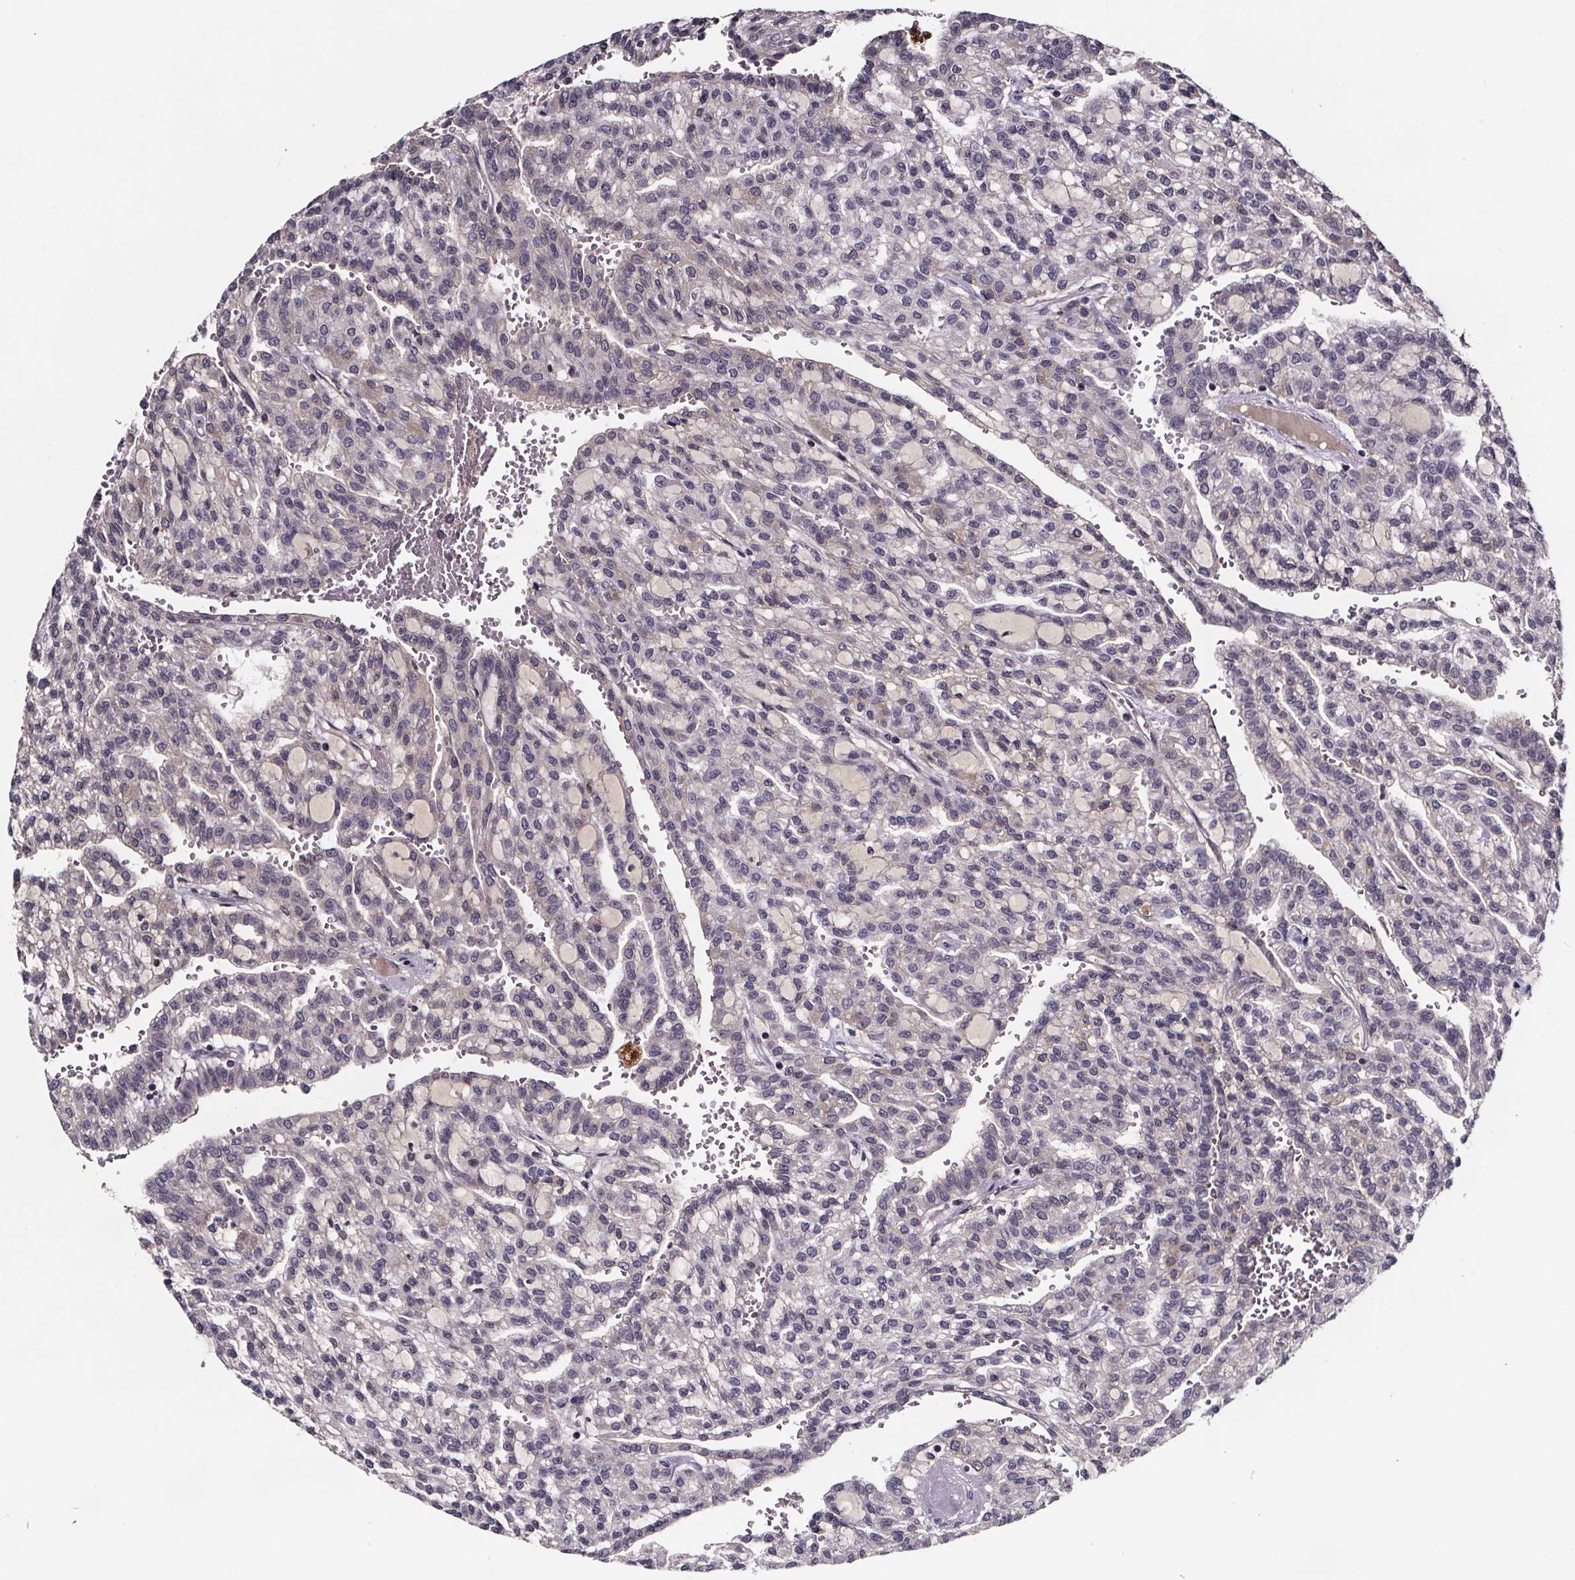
{"staining": {"intensity": "negative", "quantity": "none", "location": "none"}, "tissue": "renal cancer", "cell_type": "Tumor cells", "image_type": "cancer", "snomed": [{"axis": "morphology", "description": "Adenocarcinoma, NOS"}, {"axis": "topography", "description": "Kidney"}], "caption": "IHC of renal adenocarcinoma exhibits no expression in tumor cells.", "gene": "NPHP4", "patient": {"sex": "male", "age": 63}}